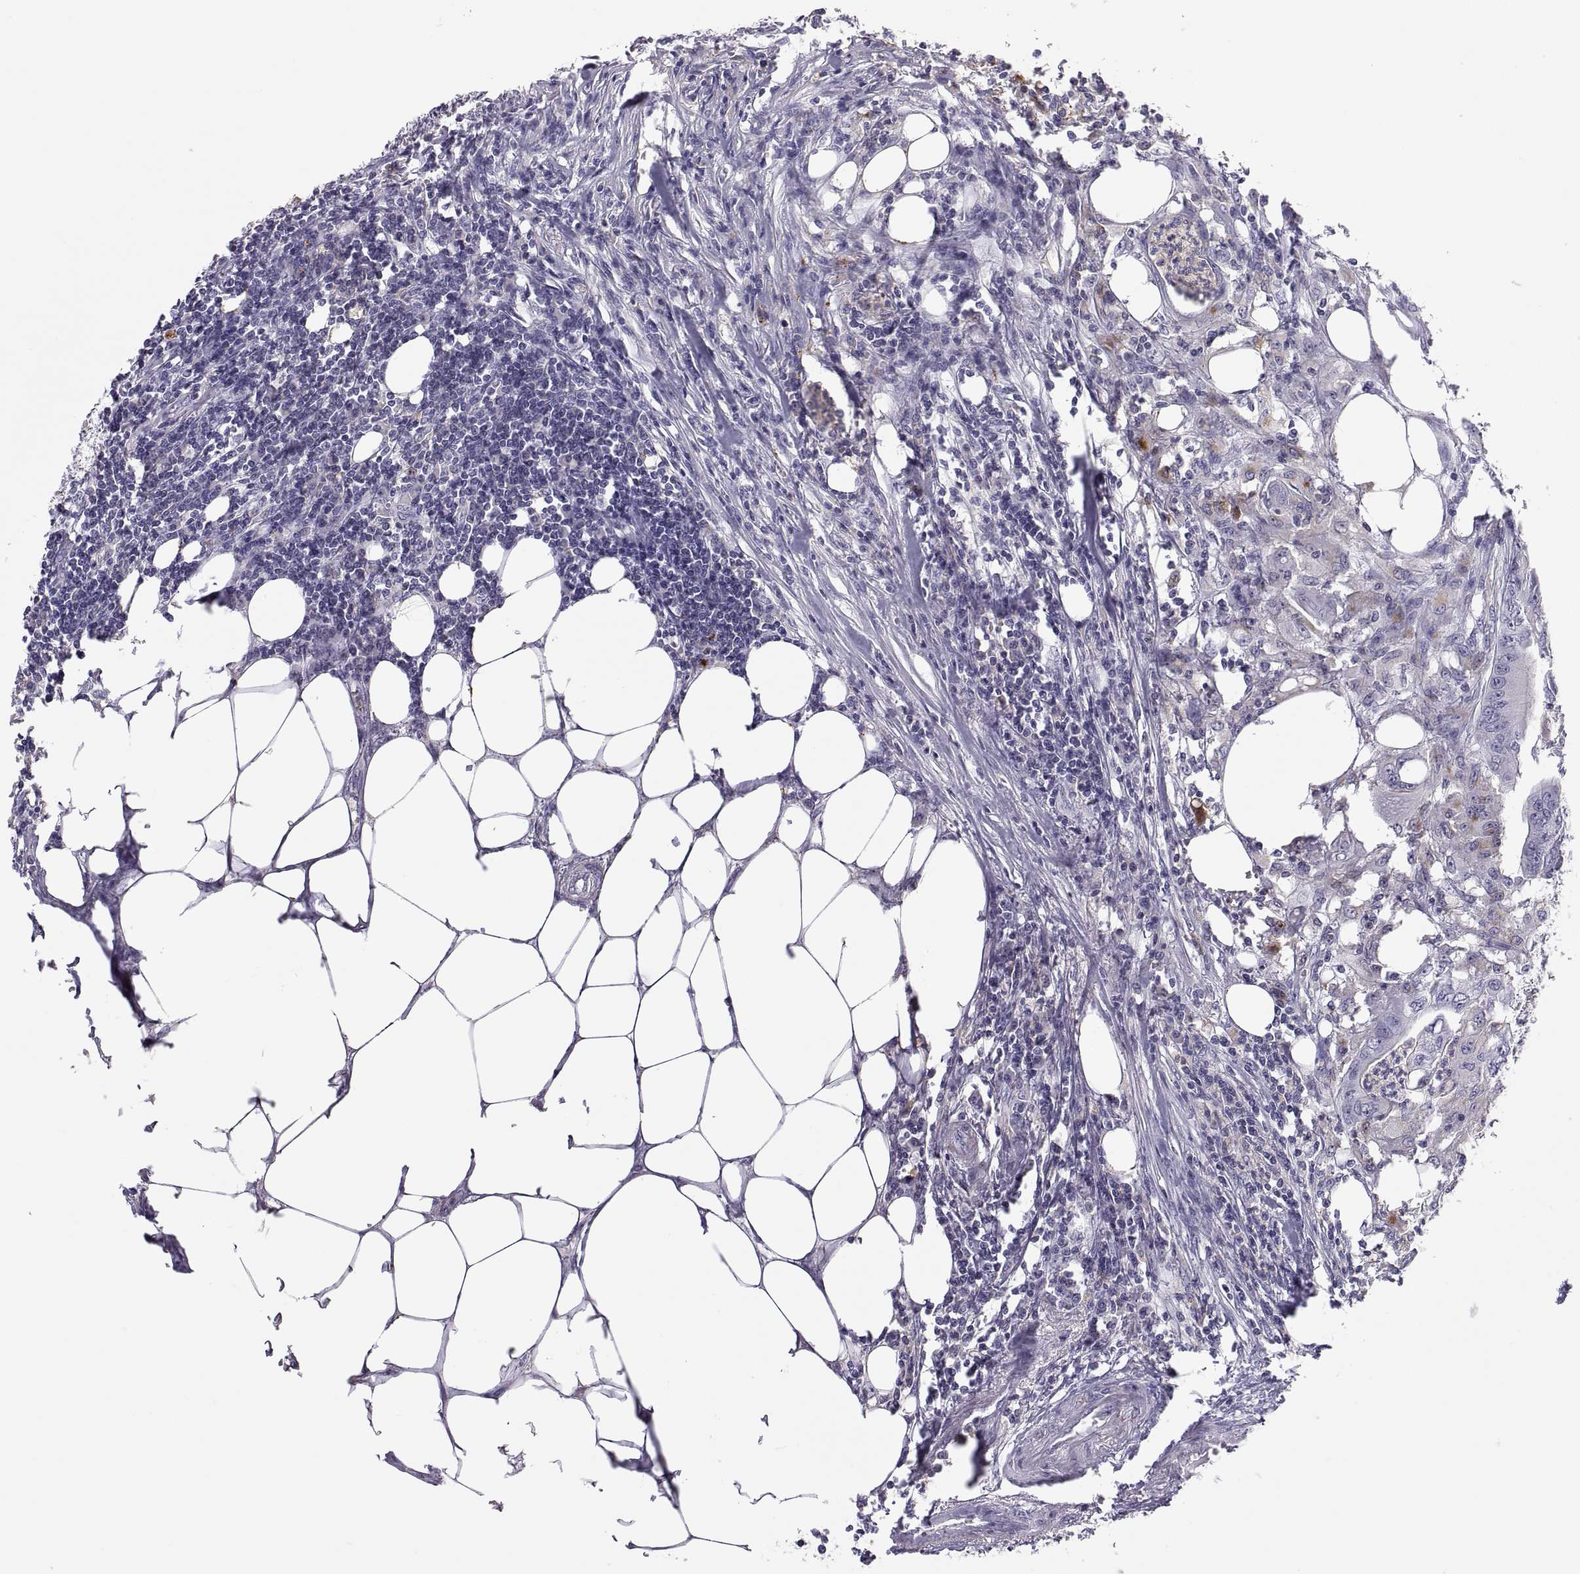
{"staining": {"intensity": "negative", "quantity": "none", "location": "none"}, "tissue": "colorectal cancer", "cell_type": "Tumor cells", "image_type": "cancer", "snomed": [{"axis": "morphology", "description": "Adenocarcinoma, NOS"}, {"axis": "topography", "description": "Colon"}], "caption": "Colorectal cancer (adenocarcinoma) stained for a protein using immunohistochemistry exhibits no positivity tumor cells.", "gene": "RGS19", "patient": {"sex": "male", "age": 84}}